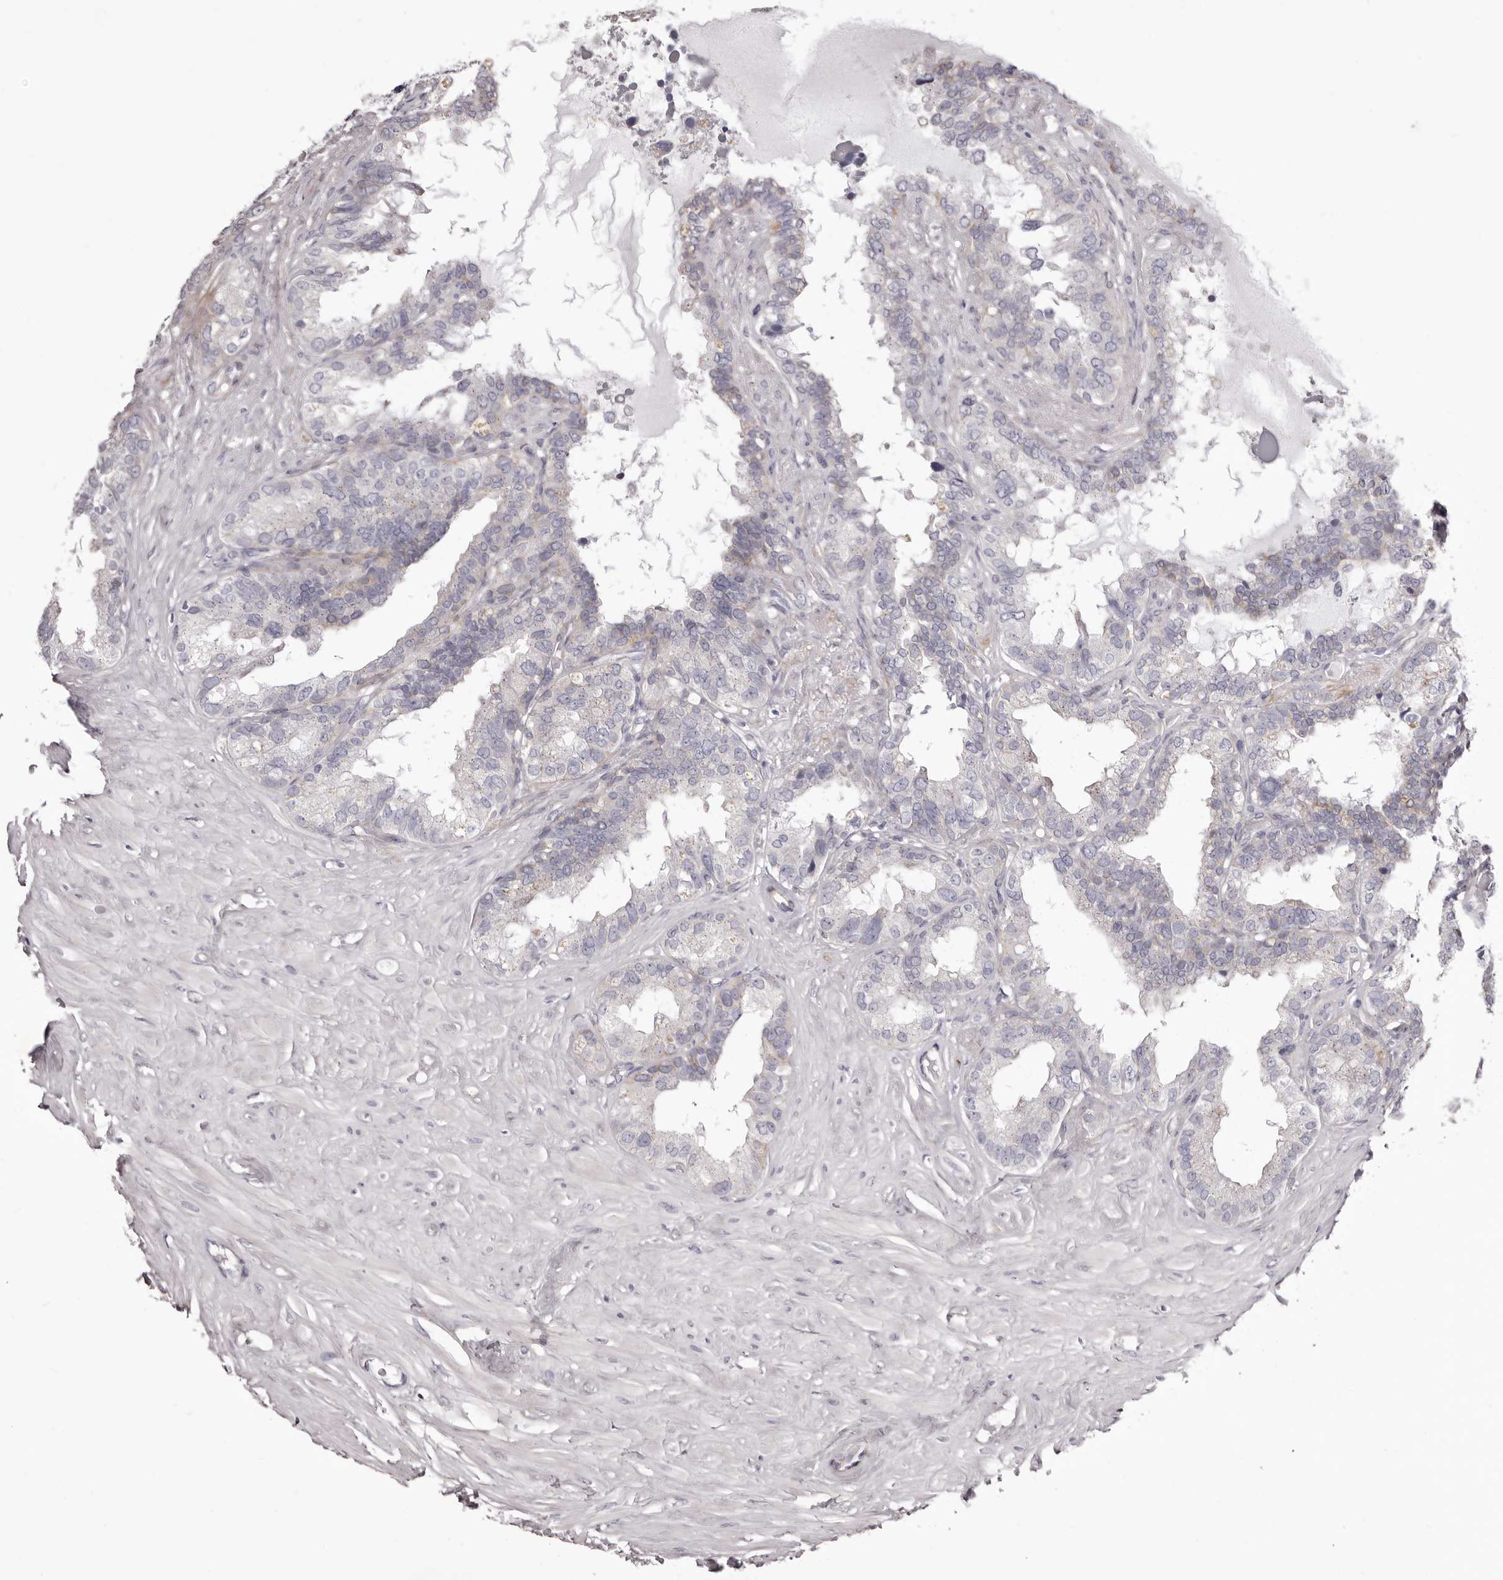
{"staining": {"intensity": "negative", "quantity": "none", "location": "none"}, "tissue": "seminal vesicle", "cell_type": "Glandular cells", "image_type": "normal", "snomed": [{"axis": "morphology", "description": "Normal tissue, NOS"}, {"axis": "topography", "description": "Seminal veicle"}], "caption": "A micrograph of seminal vesicle stained for a protein shows no brown staining in glandular cells. (DAB (3,3'-diaminobenzidine) immunohistochemistry (IHC), high magnification).", "gene": "PEG10", "patient": {"sex": "male", "age": 80}}